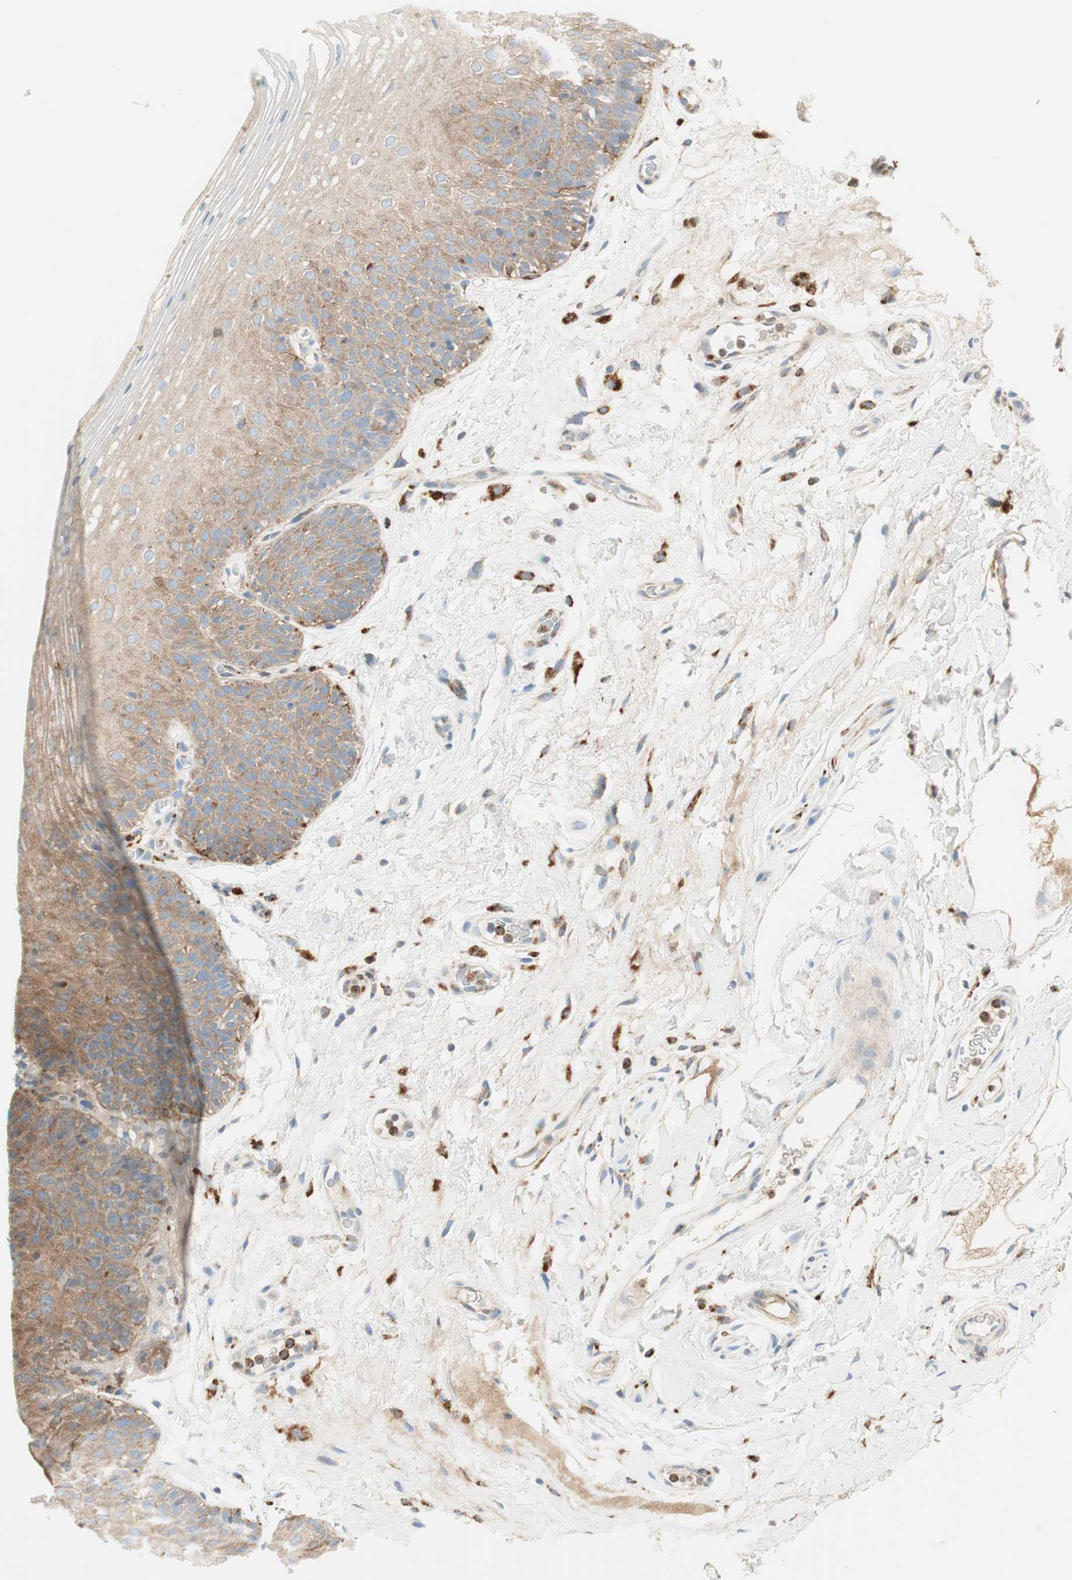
{"staining": {"intensity": "strong", "quantity": "<25%", "location": "cytoplasmic/membranous"}, "tissue": "oral mucosa", "cell_type": "Squamous epithelial cells", "image_type": "normal", "snomed": [{"axis": "morphology", "description": "Normal tissue, NOS"}, {"axis": "morphology", "description": "Squamous cell carcinoma, NOS"}, {"axis": "topography", "description": "Skeletal muscle"}, {"axis": "topography", "description": "Oral tissue"}], "caption": "Unremarkable oral mucosa reveals strong cytoplasmic/membranous positivity in approximately <25% of squamous epithelial cells.", "gene": "ATP6V1G1", "patient": {"sex": "male", "age": 71}}